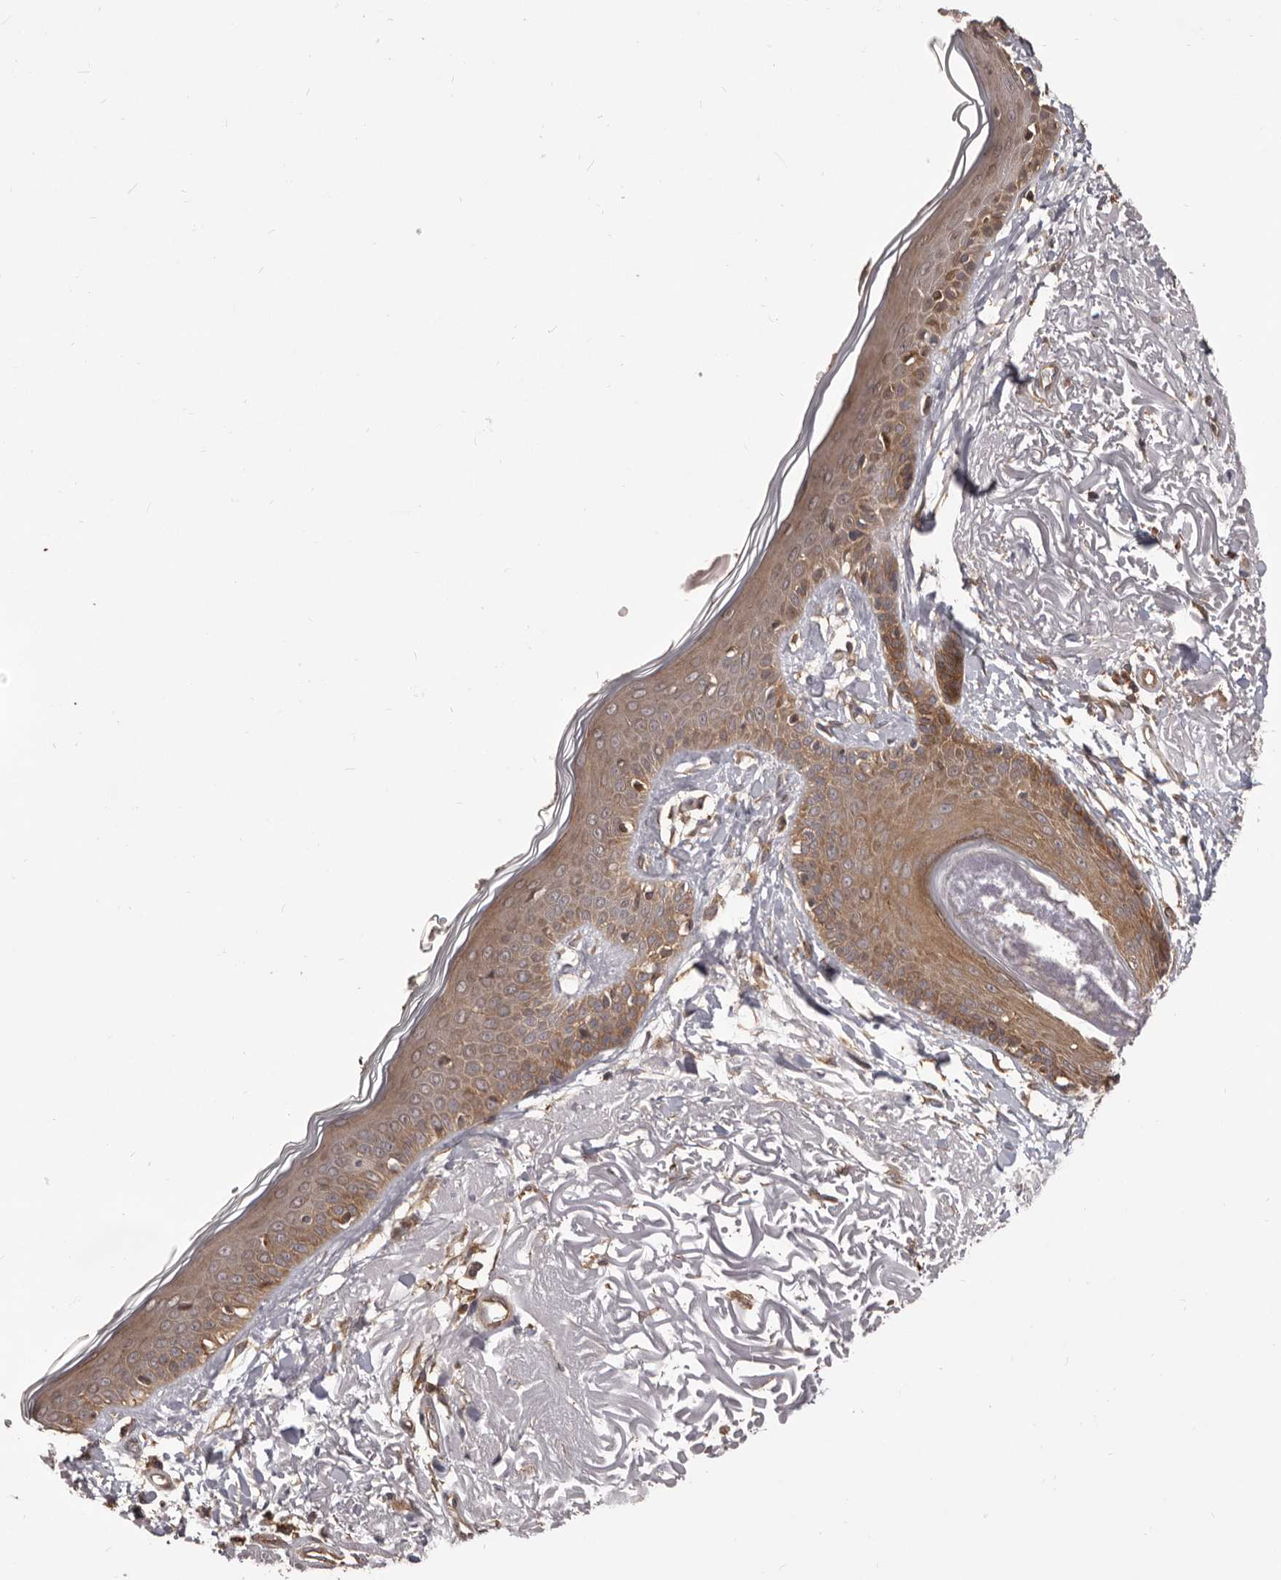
{"staining": {"intensity": "moderate", "quantity": ">75%", "location": "cytoplasmic/membranous"}, "tissue": "skin", "cell_type": "Fibroblasts", "image_type": "normal", "snomed": [{"axis": "morphology", "description": "Normal tissue, NOS"}, {"axis": "topography", "description": "Skin"}, {"axis": "topography", "description": "Skeletal muscle"}], "caption": "Immunohistochemical staining of normal skin shows >75% levels of moderate cytoplasmic/membranous protein expression in approximately >75% of fibroblasts. Nuclei are stained in blue.", "gene": "HBS1L", "patient": {"sex": "male", "age": 83}}